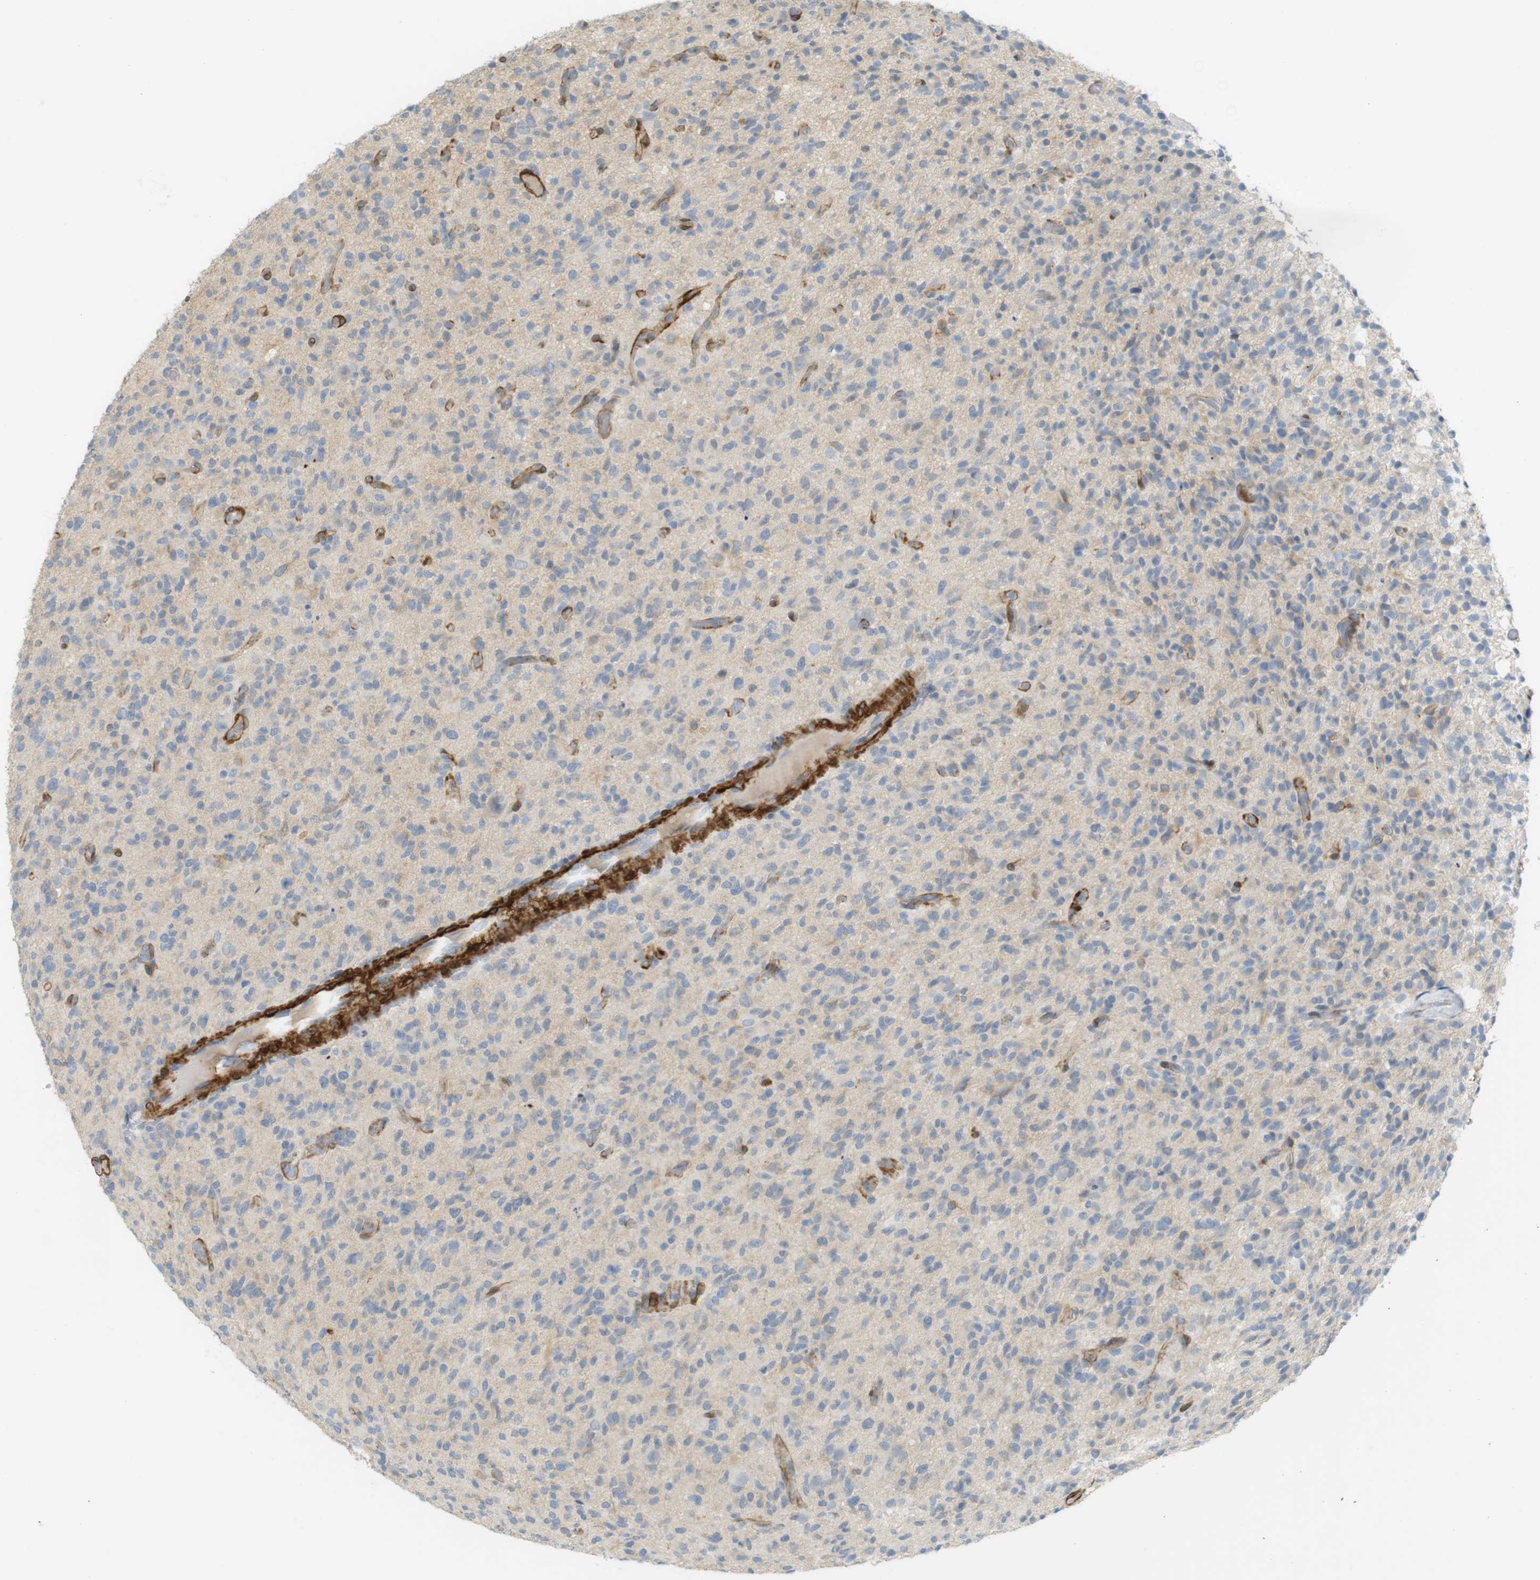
{"staining": {"intensity": "negative", "quantity": "none", "location": "none"}, "tissue": "glioma", "cell_type": "Tumor cells", "image_type": "cancer", "snomed": [{"axis": "morphology", "description": "Glioma, malignant, High grade"}, {"axis": "topography", "description": "Brain"}], "caption": "A micrograph of malignant glioma (high-grade) stained for a protein reveals no brown staining in tumor cells. (DAB (3,3'-diaminobenzidine) immunohistochemistry (IHC) visualized using brightfield microscopy, high magnification).", "gene": "PDE3A", "patient": {"sex": "male", "age": 71}}